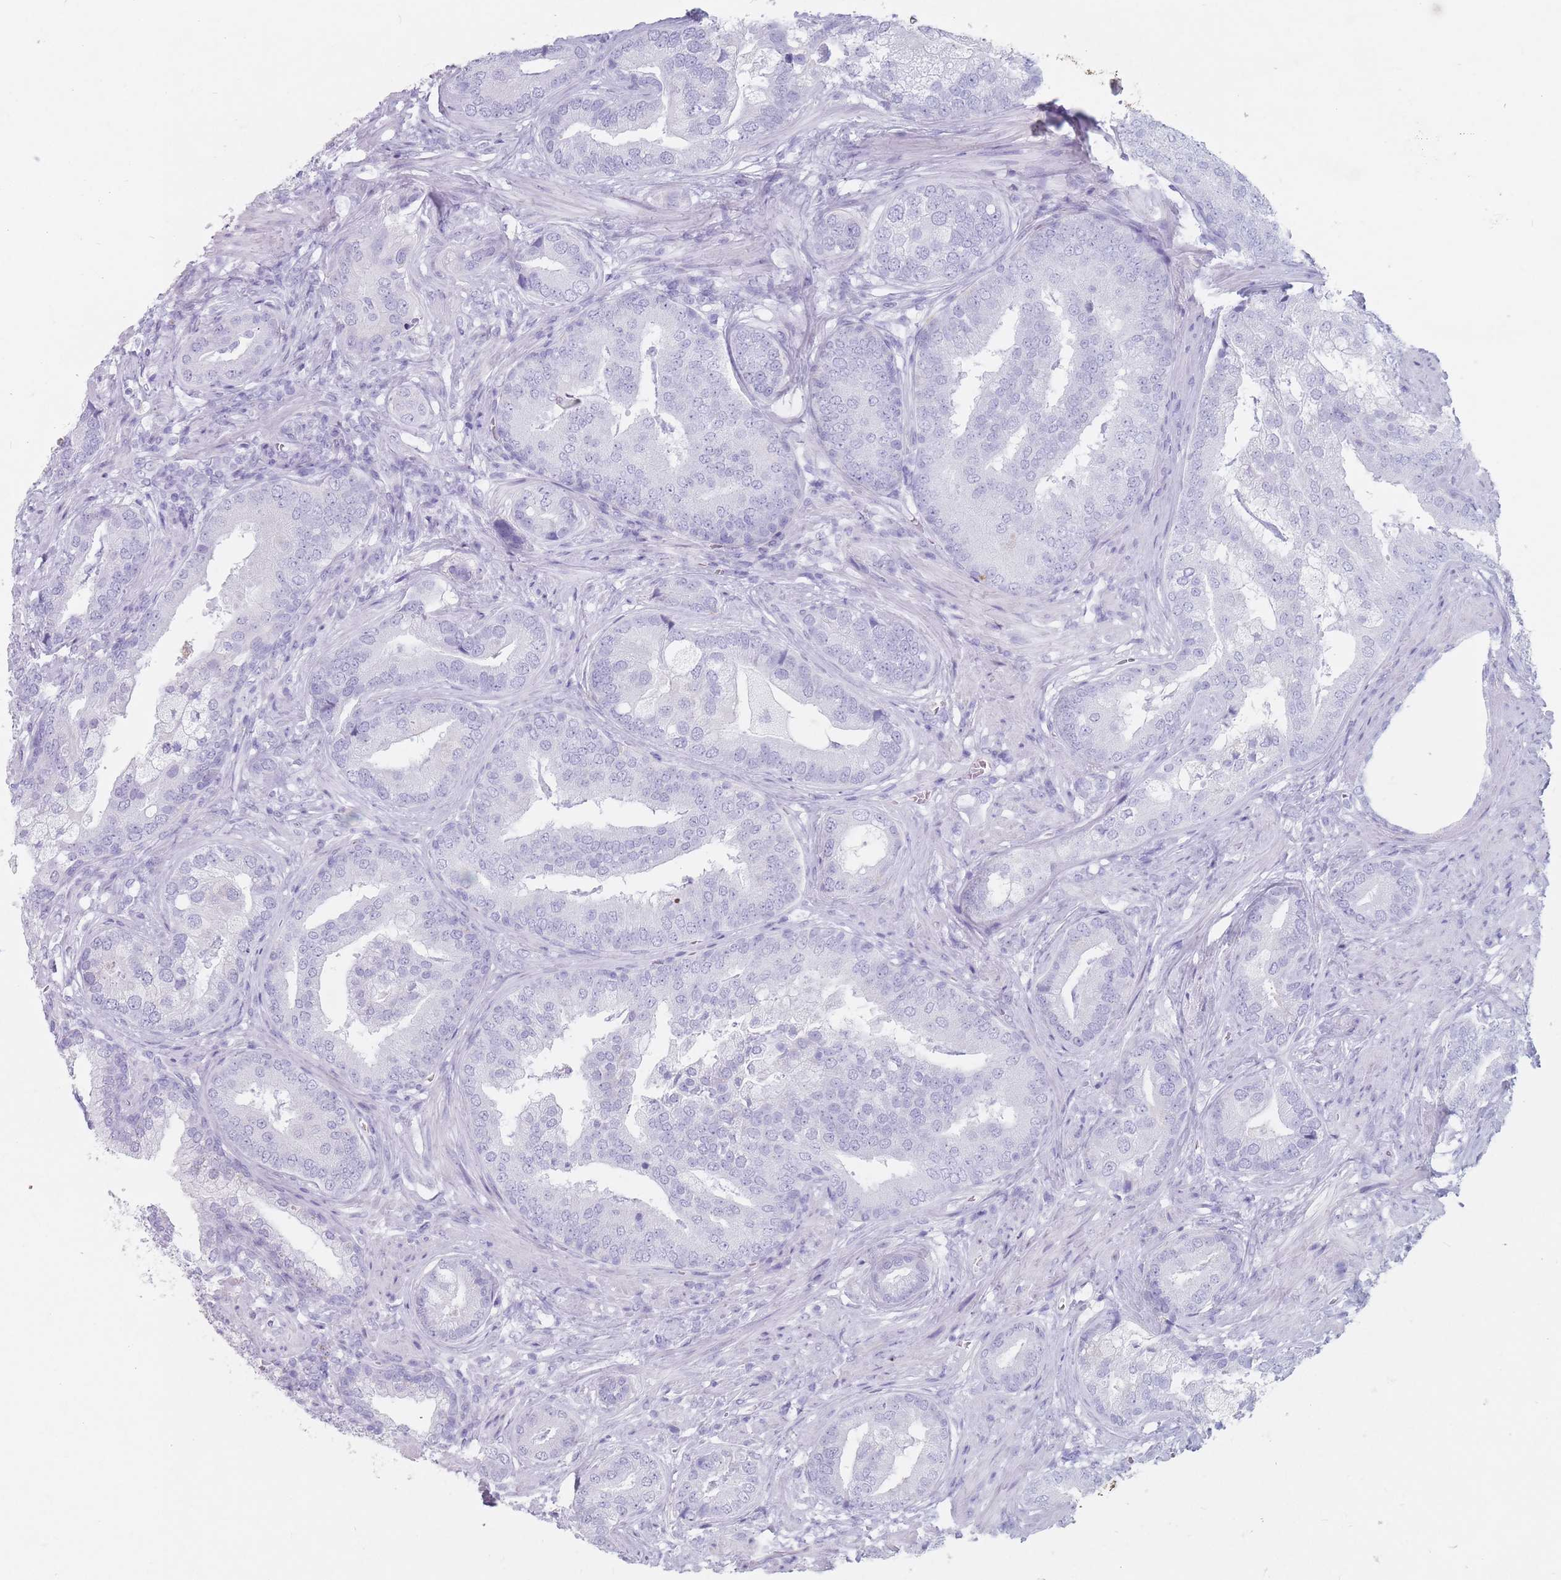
{"staining": {"intensity": "negative", "quantity": "none", "location": "none"}, "tissue": "prostate cancer", "cell_type": "Tumor cells", "image_type": "cancer", "snomed": [{"axis": "morphology", "description": "Adenocarcinoma, High grade"}, {"axis": "topography", "description": "Prostate"}], "caption": "High power microscopy histopathology image of an IHC micrograph of high-grade adenocarcinoma (prostate), revealing no significant positivity in tumor cells.", "gene": "ST3GAL5", "patient": {"sex": "male", "age": 55}}